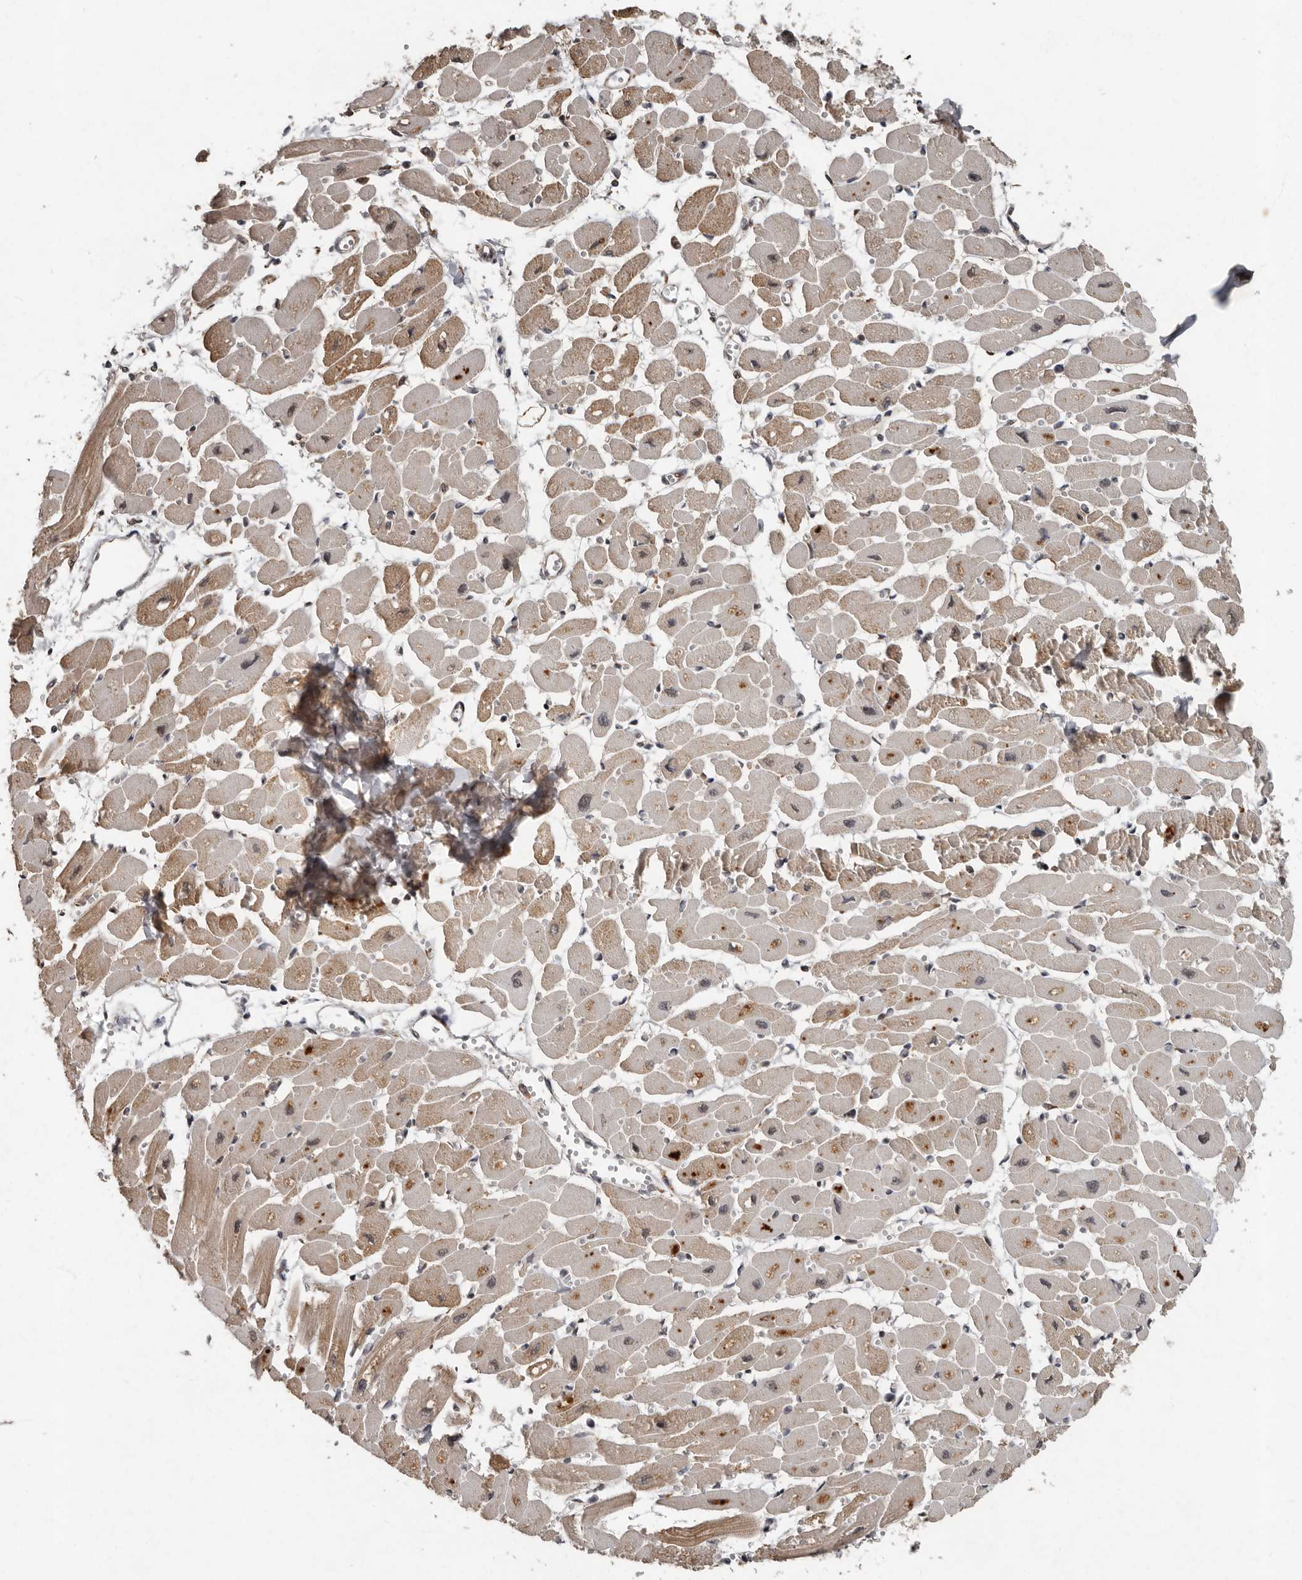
{"staining": {"intensity": "moderate", "quantity": "25%-75%", "location": "cytoplasmic/membranous"}, "tissue": "heart muscle", "cell_type": "Cardiomyocytes", "image_type": "normal", "snomed": [{"axis": "morphology", "description": "Normal tissue, NOS"}, {"axis": "topography", "description": "Heart"}], "caption": "IHC image of benign heart muscle stained for a protein (brown), which demonstrates medium levels of moderate cytoplasmic/membranous staining in about 25%-75% of cardiomyocytes.", "gene": "LRGUK", "patient": {"sex": "female", "age": 54}}